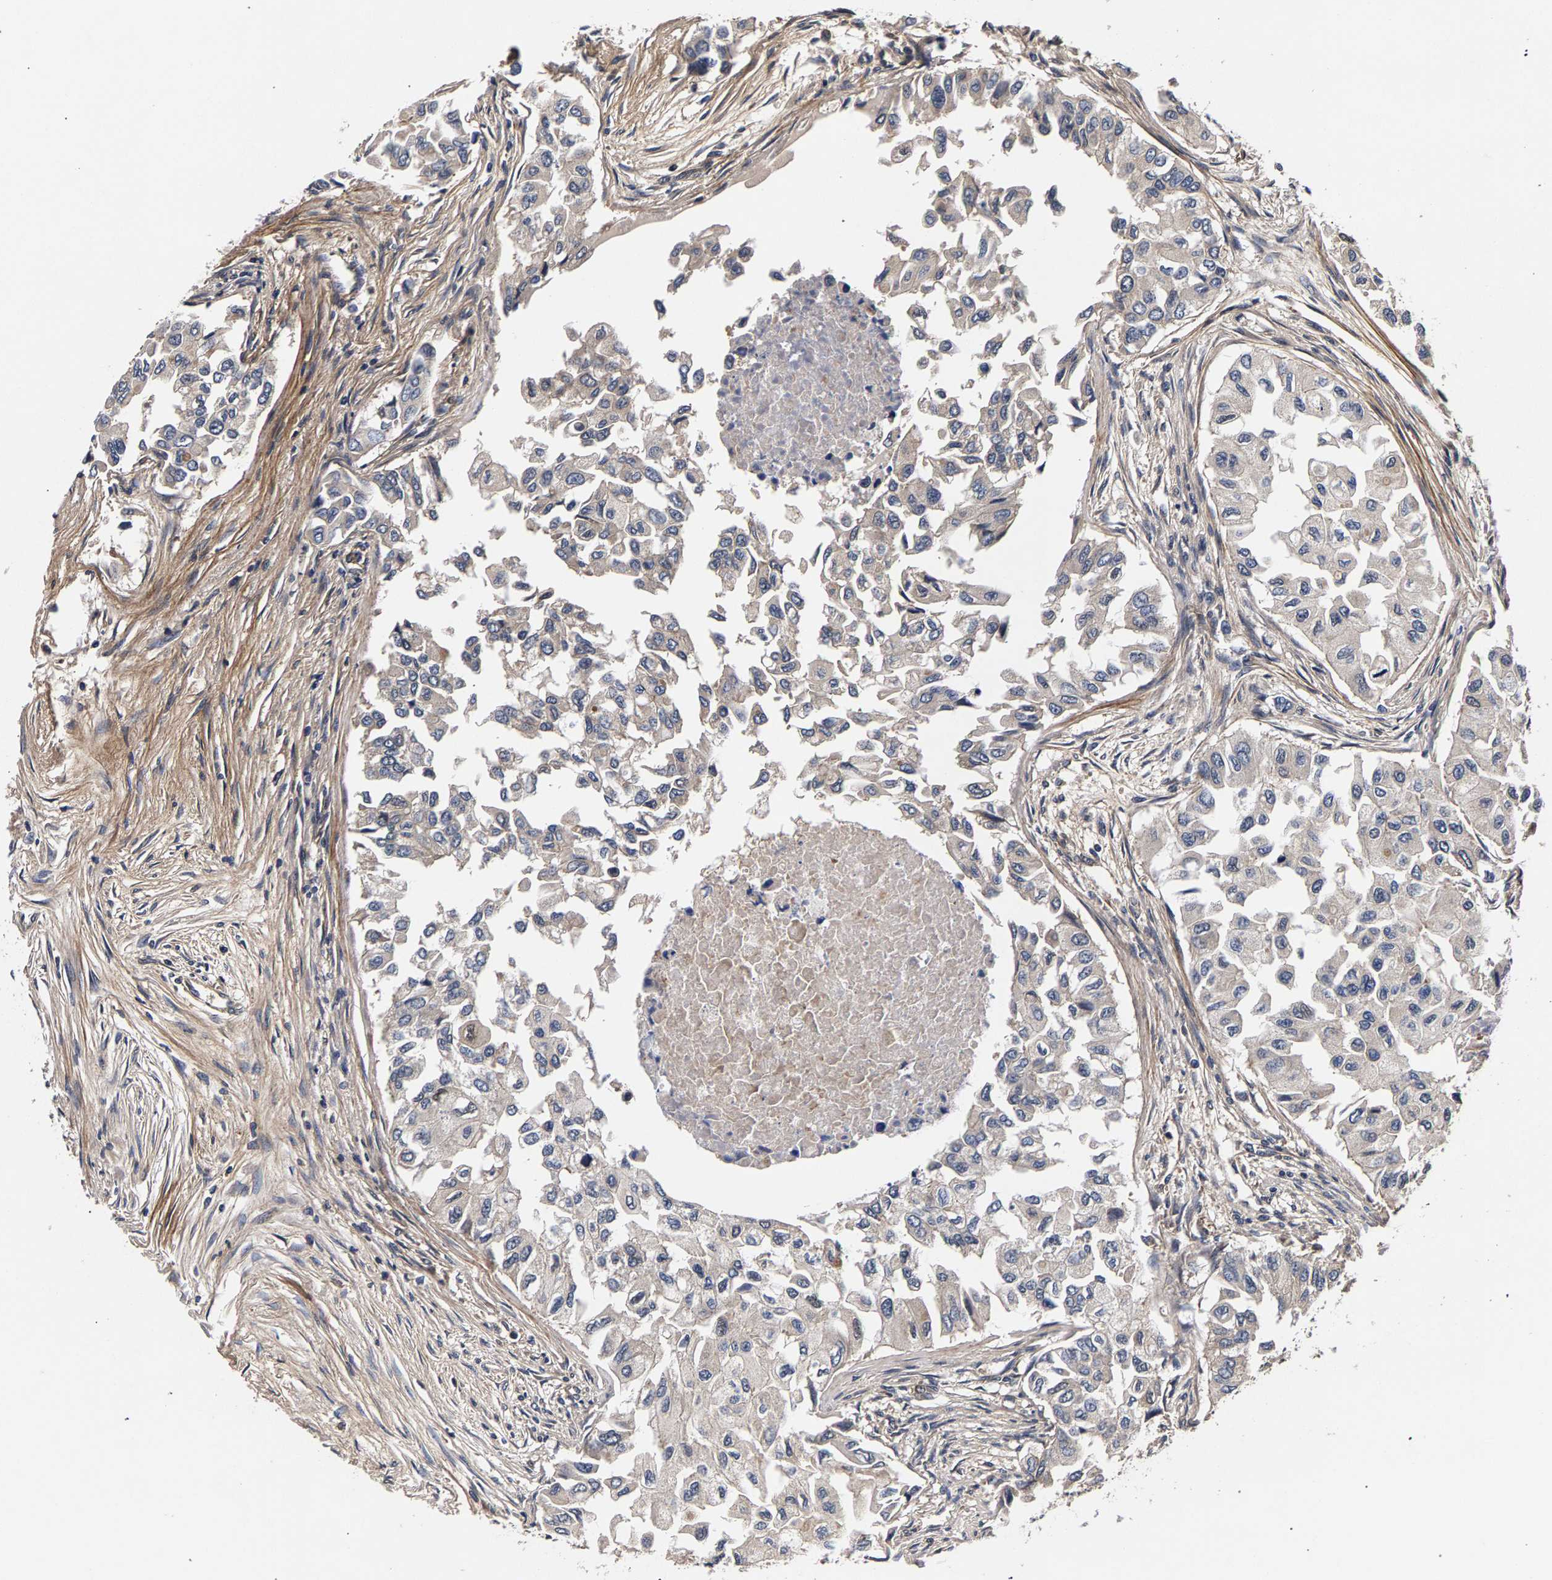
{"staining": {"intensity": "weak", "quantity": "<25%", "location": "cytoplasmic/membranous"}, "tissue": "breast cancer", "cell_type": "Tumor cells", "image_type": "cancer", "snomed": [{"axis": "morphology", "description": "Normal tissue, NOS"}, {"axis": "morphology", "description": "Duct carcinoma"}, {"axis": "topography", "description": "Breast"}], "caption": "Image shows no protein staining in tumor cells of breast cancer (invasive ductal carcinoma) tissue.", "gene": "MARCHF7", "patient": {"sex": "female", "age": 49}}